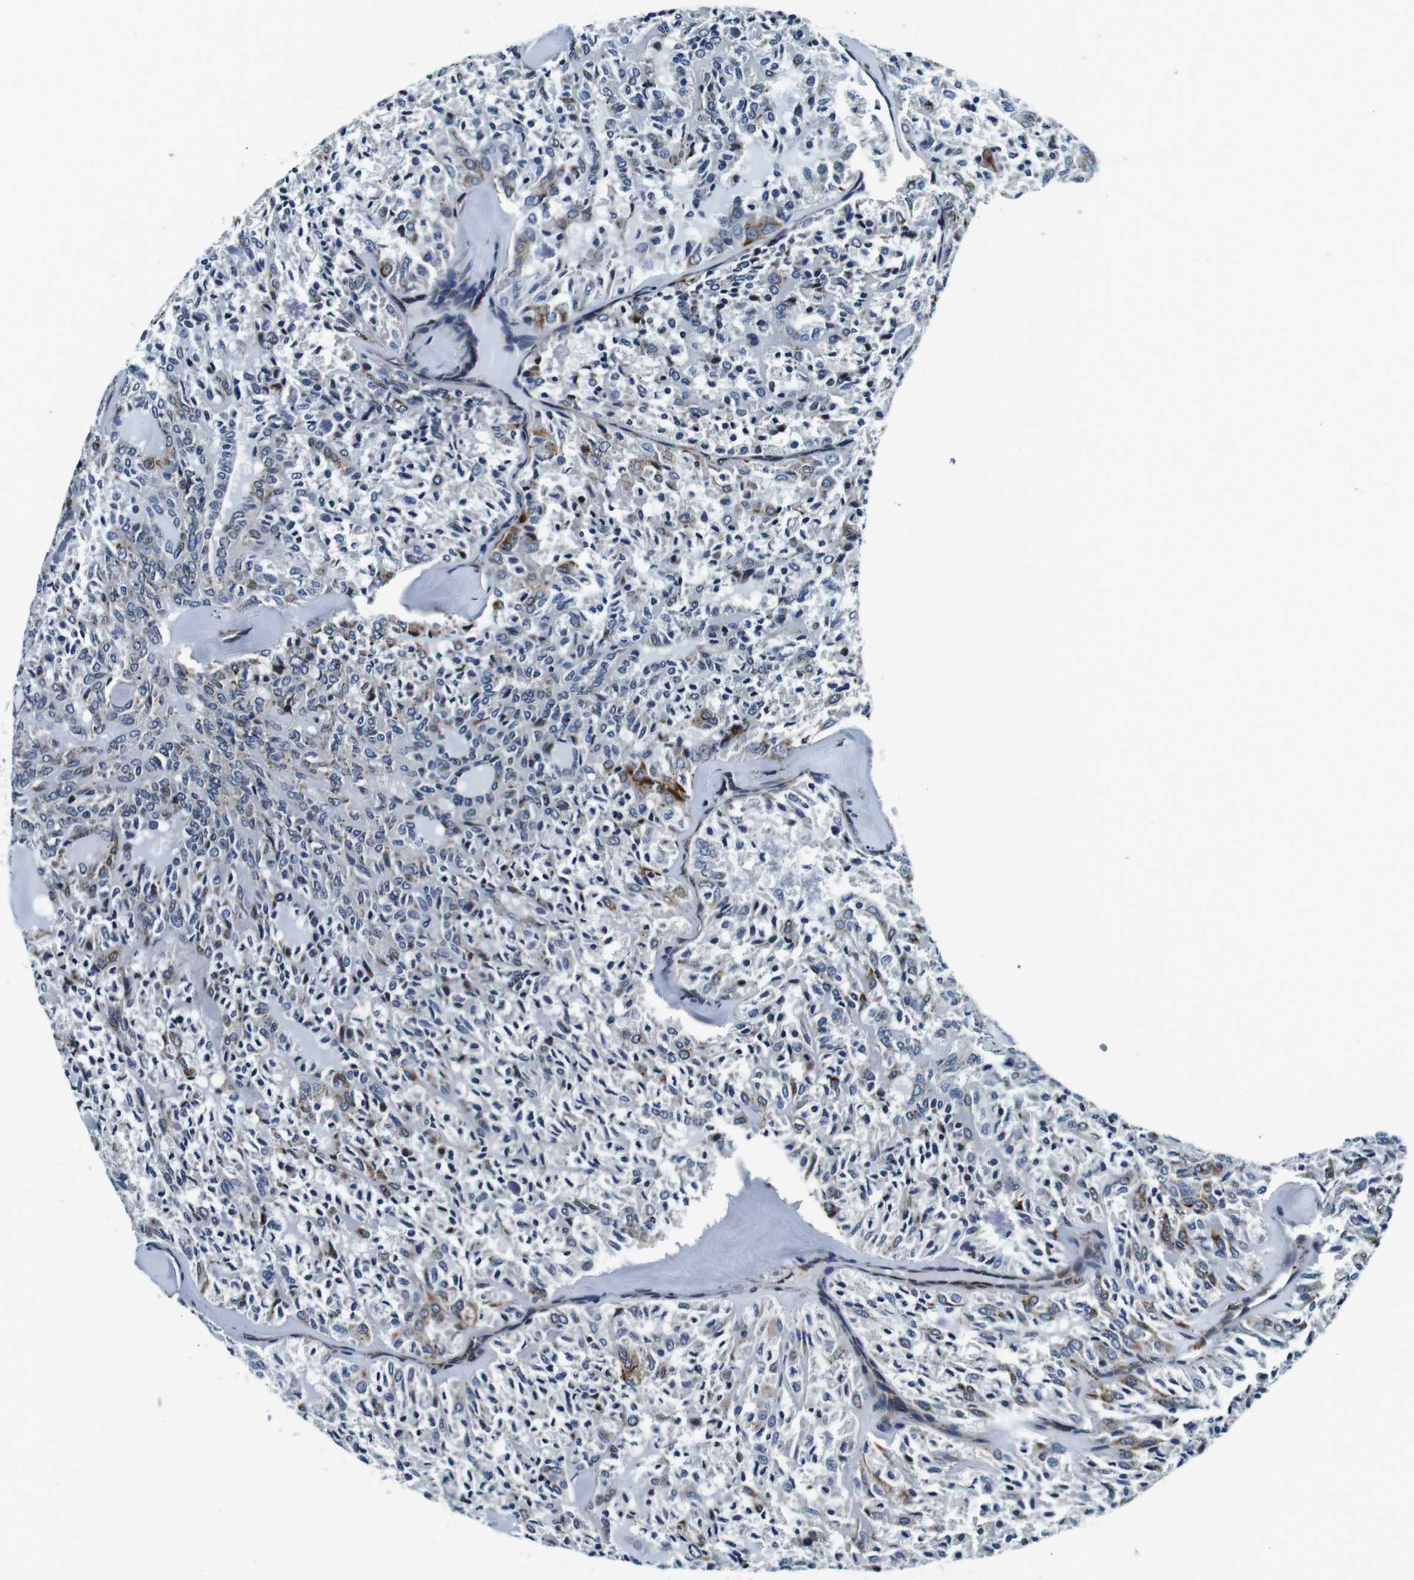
{"staining": {"intensity": "moderate", "quantity": "<25%", "location": "cytoplasmic/membranous"}, "tissue": "thyroid cancer", "cell_type": "Tumor cells", "image_type": "cancer", "snomed": [{"axis": "morphology", "description": "Follicular adenoma carcinoma, NOS"}, {"axis": "topography", "description": "Thyroid gland"}], "caption": "The micrograph reveals immunohistochemical staining of follicular adenoma carcinoma (thyroid). There is moderate cytoplasmic/membranous staining is seen in about <25% of tumor cells.", "gene": "FAR2", "patient": {"sex": "male", "age": 75}}